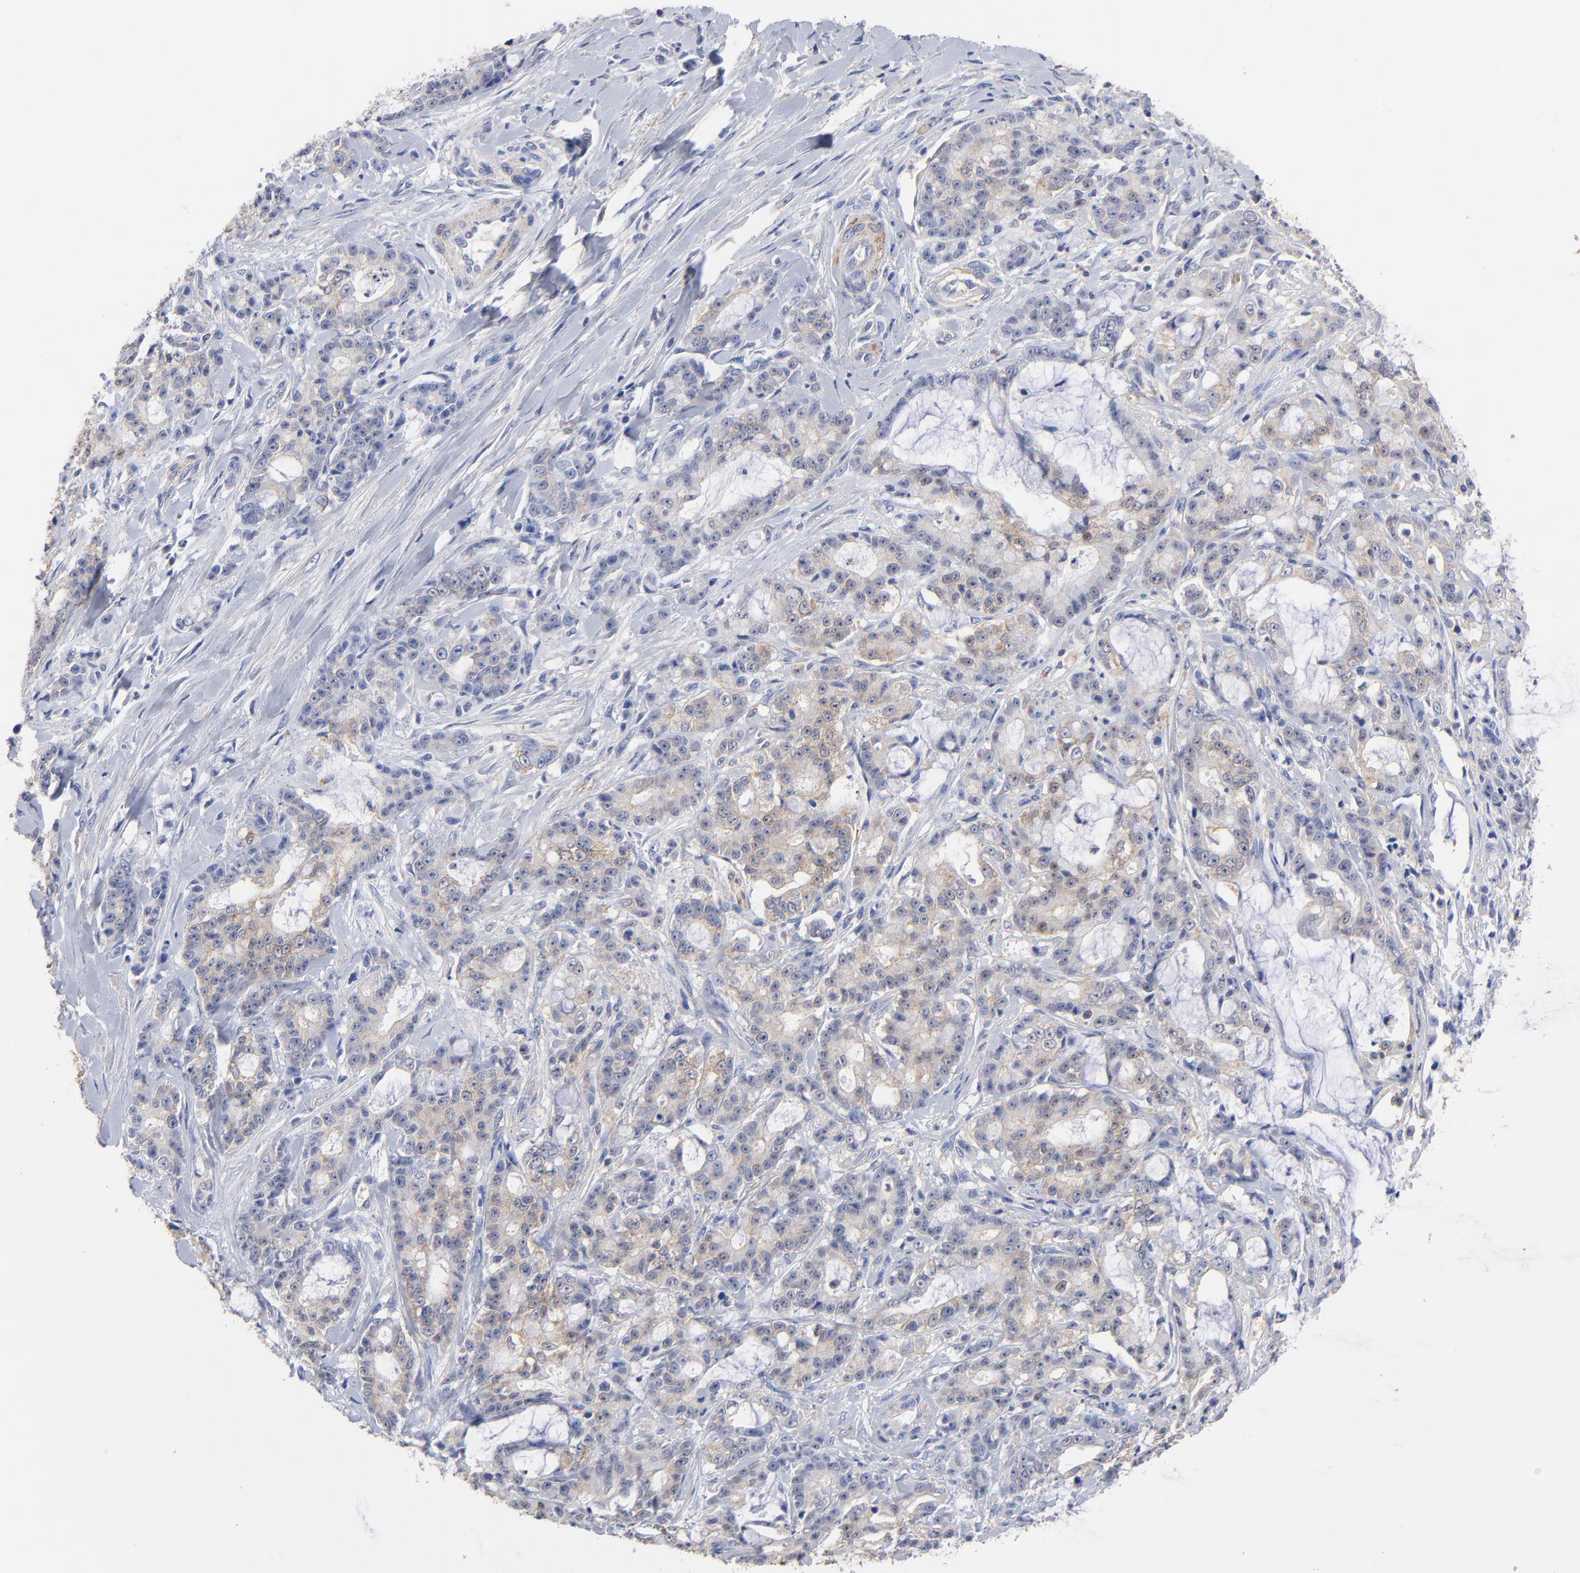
{"staining": {"intensity": "weak", "quantity": "25%-75%", "location": "cytoplasmic/membranous"}, "tissue": "pancreatic cancer", "cell_type": "Tumor cells", "image_type": "cancer", "snomed": [{"axis": "morphology", "description": "Adenocarcinoma, NOS"}, {"axis": "topography", "description": "Pancreas"}], "caption": "The micrograph exhibits a brown stain indicating the presence of a protein in the cytoplasmic/membranous of tumor cells in pancreatic cancer (adenocarcinoma). The staining is performed using DAB (3,3'-diaminobenzidine) brown chromogen to label protein expression. The nuclei are counter-stained blue using hematoxylin.", "gene": "ASL", "patient": {"sex": "female", "age": 73}}